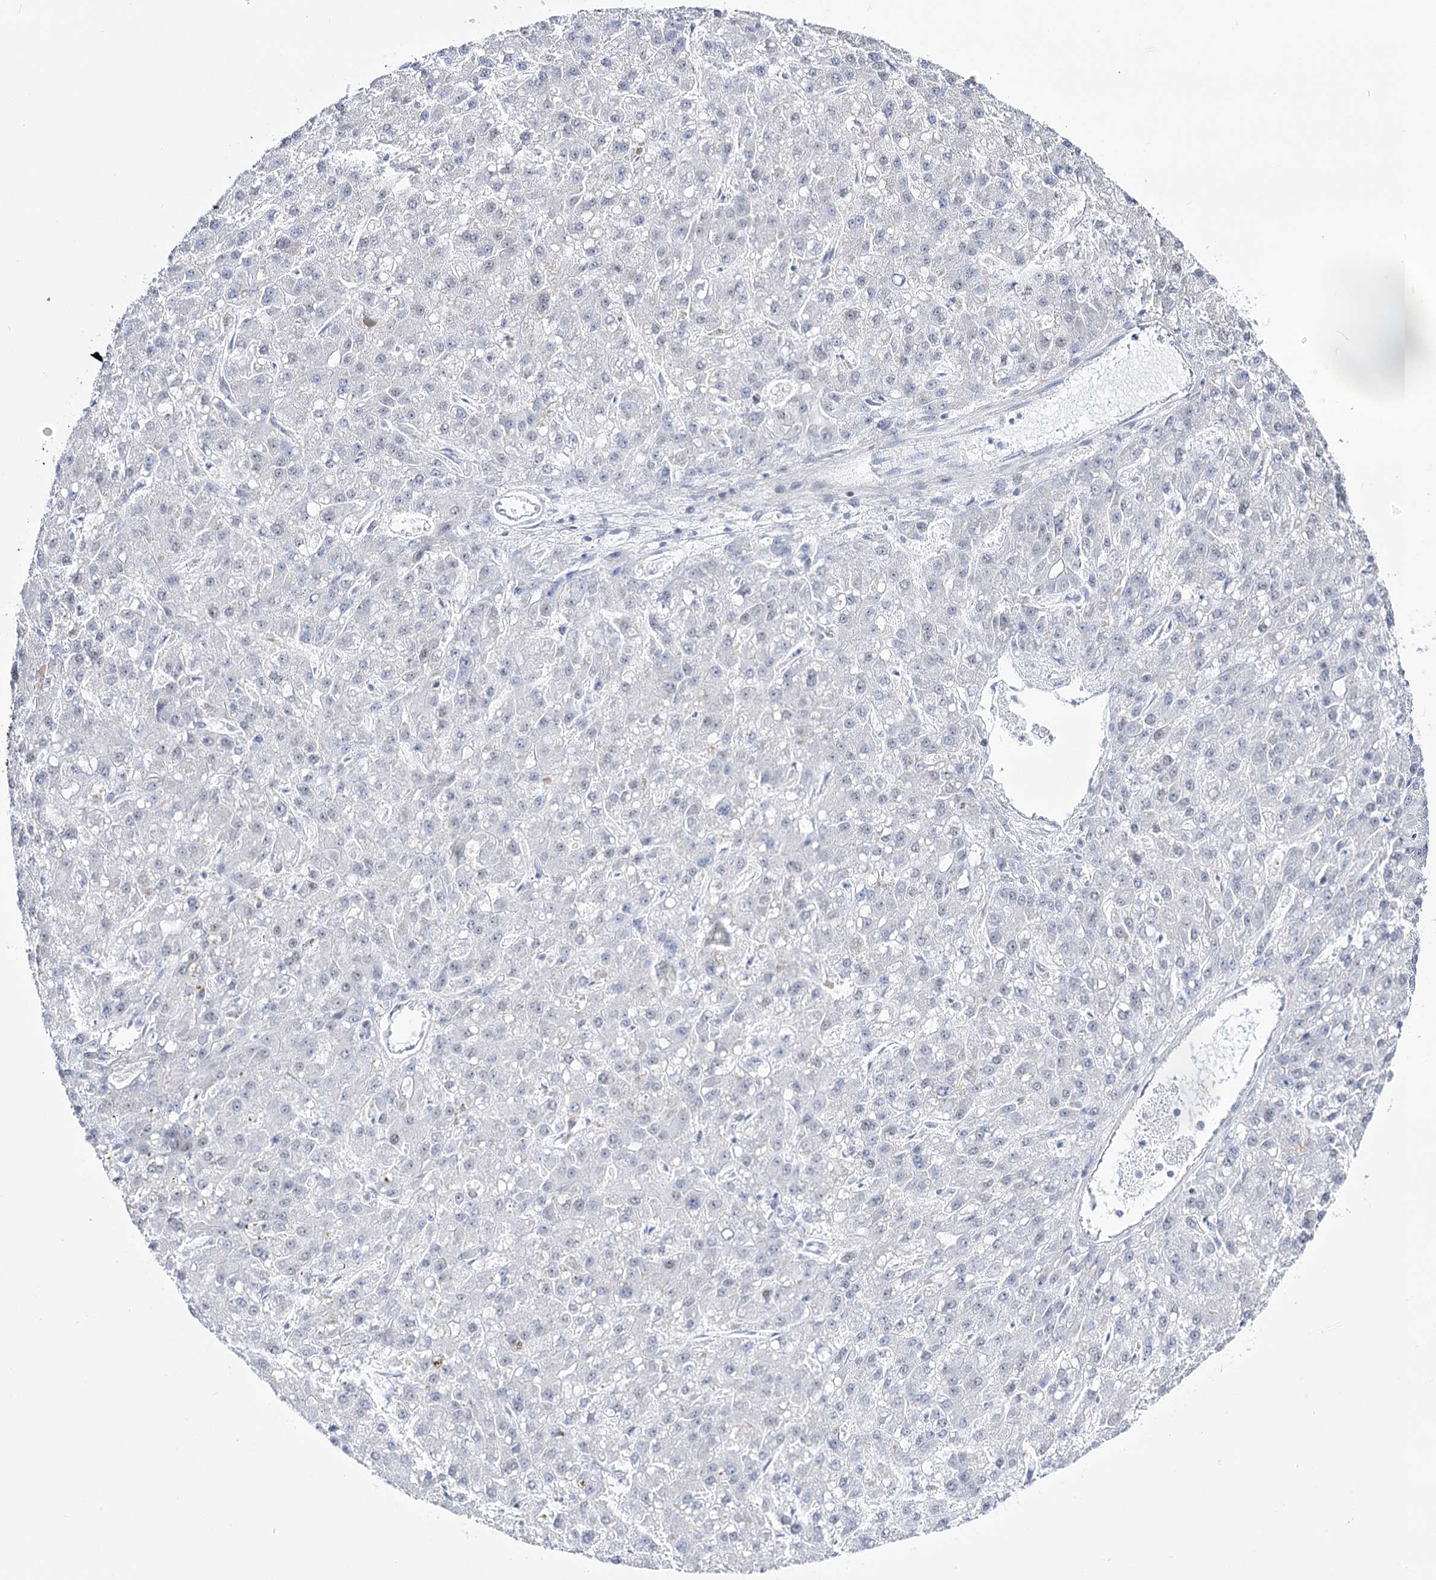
{"staining": {"intensity": "negative", "quantity": "none", "location": "none"}, "tissue": "liver cancer", "cell_type": "Tumor cells", "image_type": "cancer", "snomed": [{"axis": "morphology", "description": "Carcinoma, Hepatocellular, NOS"}, {"axis": "topography", "description": "Liver"}], "caption": "A high-resolution photomicrograph shows immunohistochemistry (IHC) staining of liver cancer (hepatocellular carcinoma), which reveals no significant positivity in tumor cells.", "gene": "RBM15B", "patient": {"sex": "male", "age": 67}}